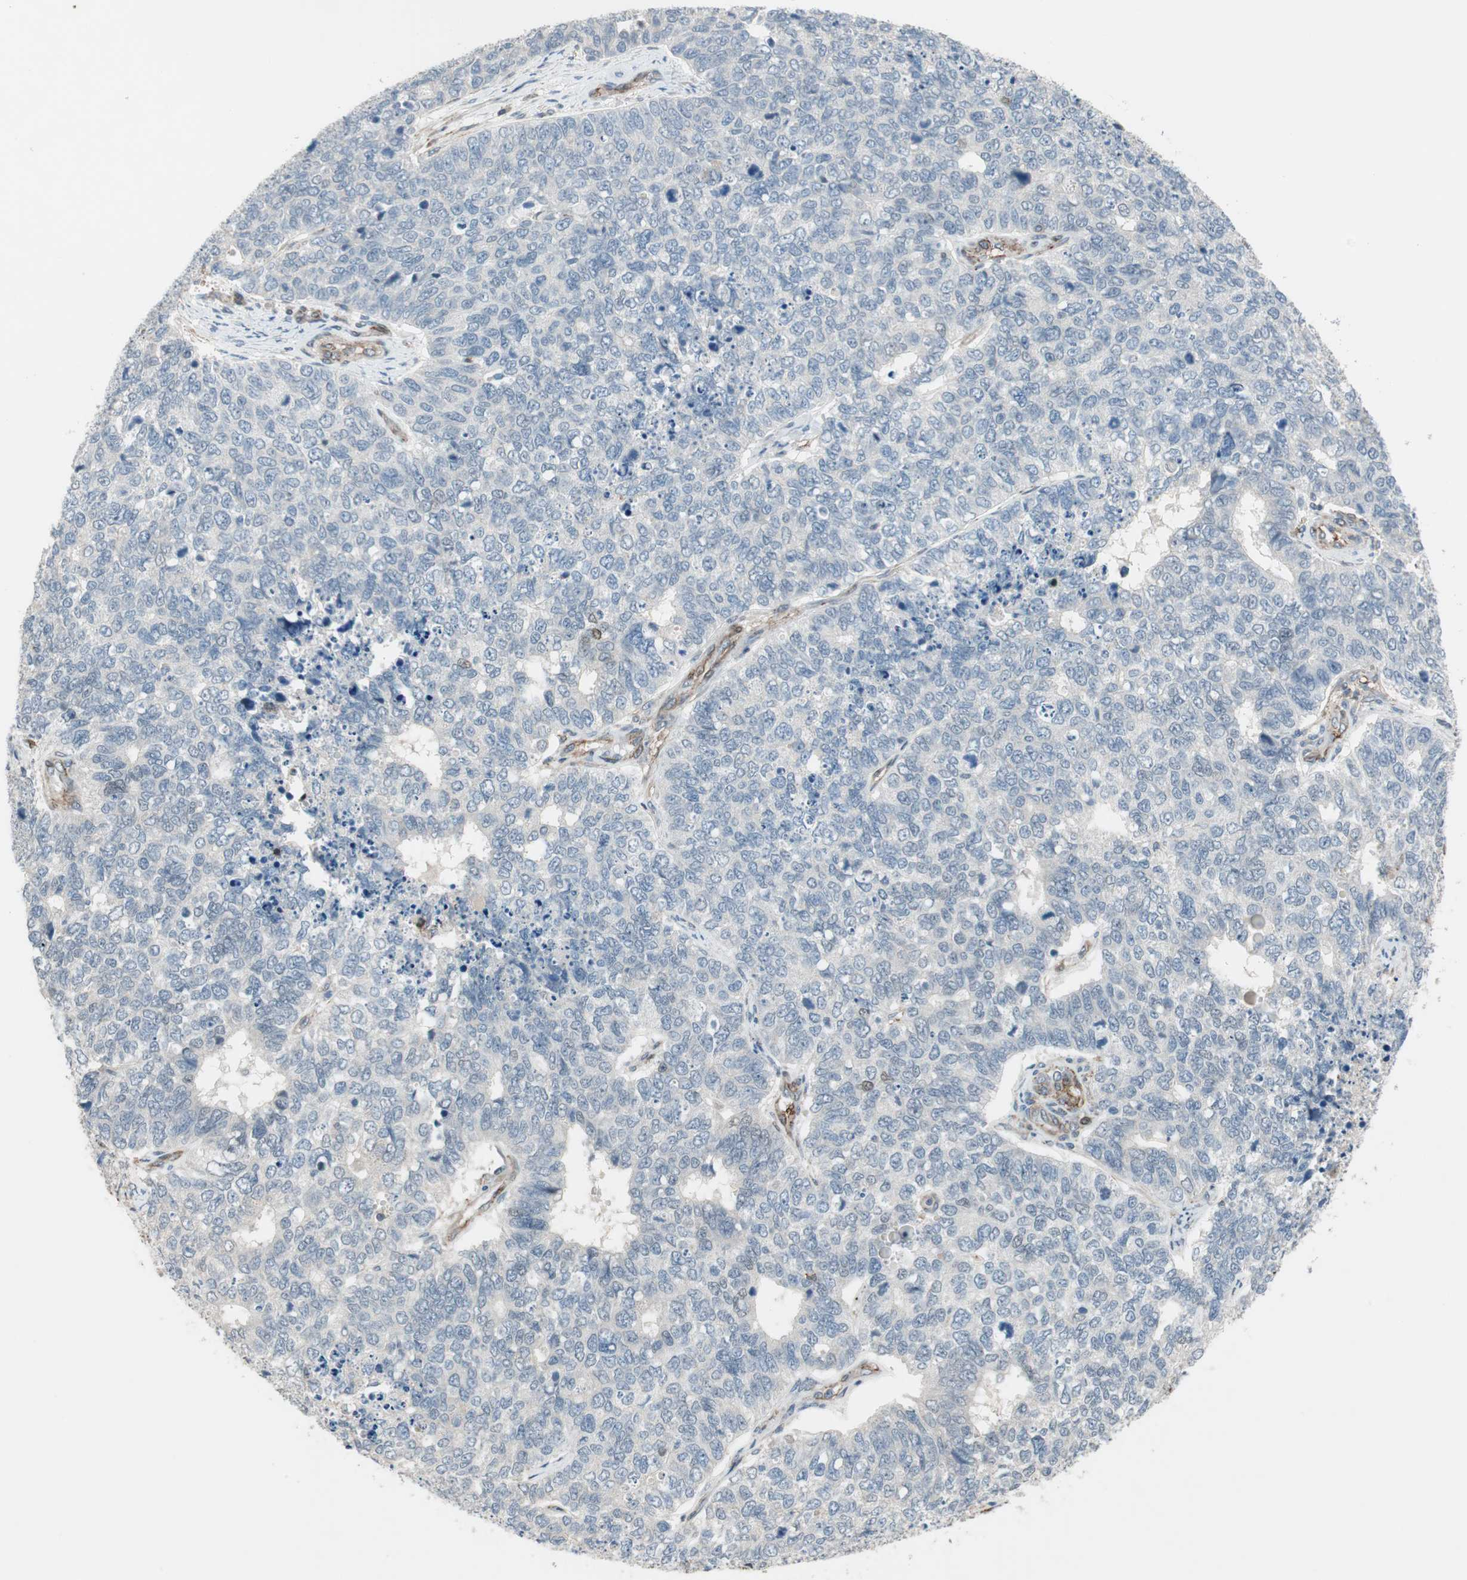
{"staining": {"intensity": "negative", "quantity": "none", "location": "none"}, "tissue": "cervical cancer", "cell_type": "Tumor cells", "image_type": "cancer", "snomed": [{"axis": "morphology", "description": "Squamous cell carcinoma, NOS"}, {"axis": "topography", "description": "Cervix"}], "caption": "Tumor cells are negative for brown protein staining in cervical cancer. Nuclei are stained in blue.", "gene": "GRHL1", "patient": {"sex": "female", "age": 63}}